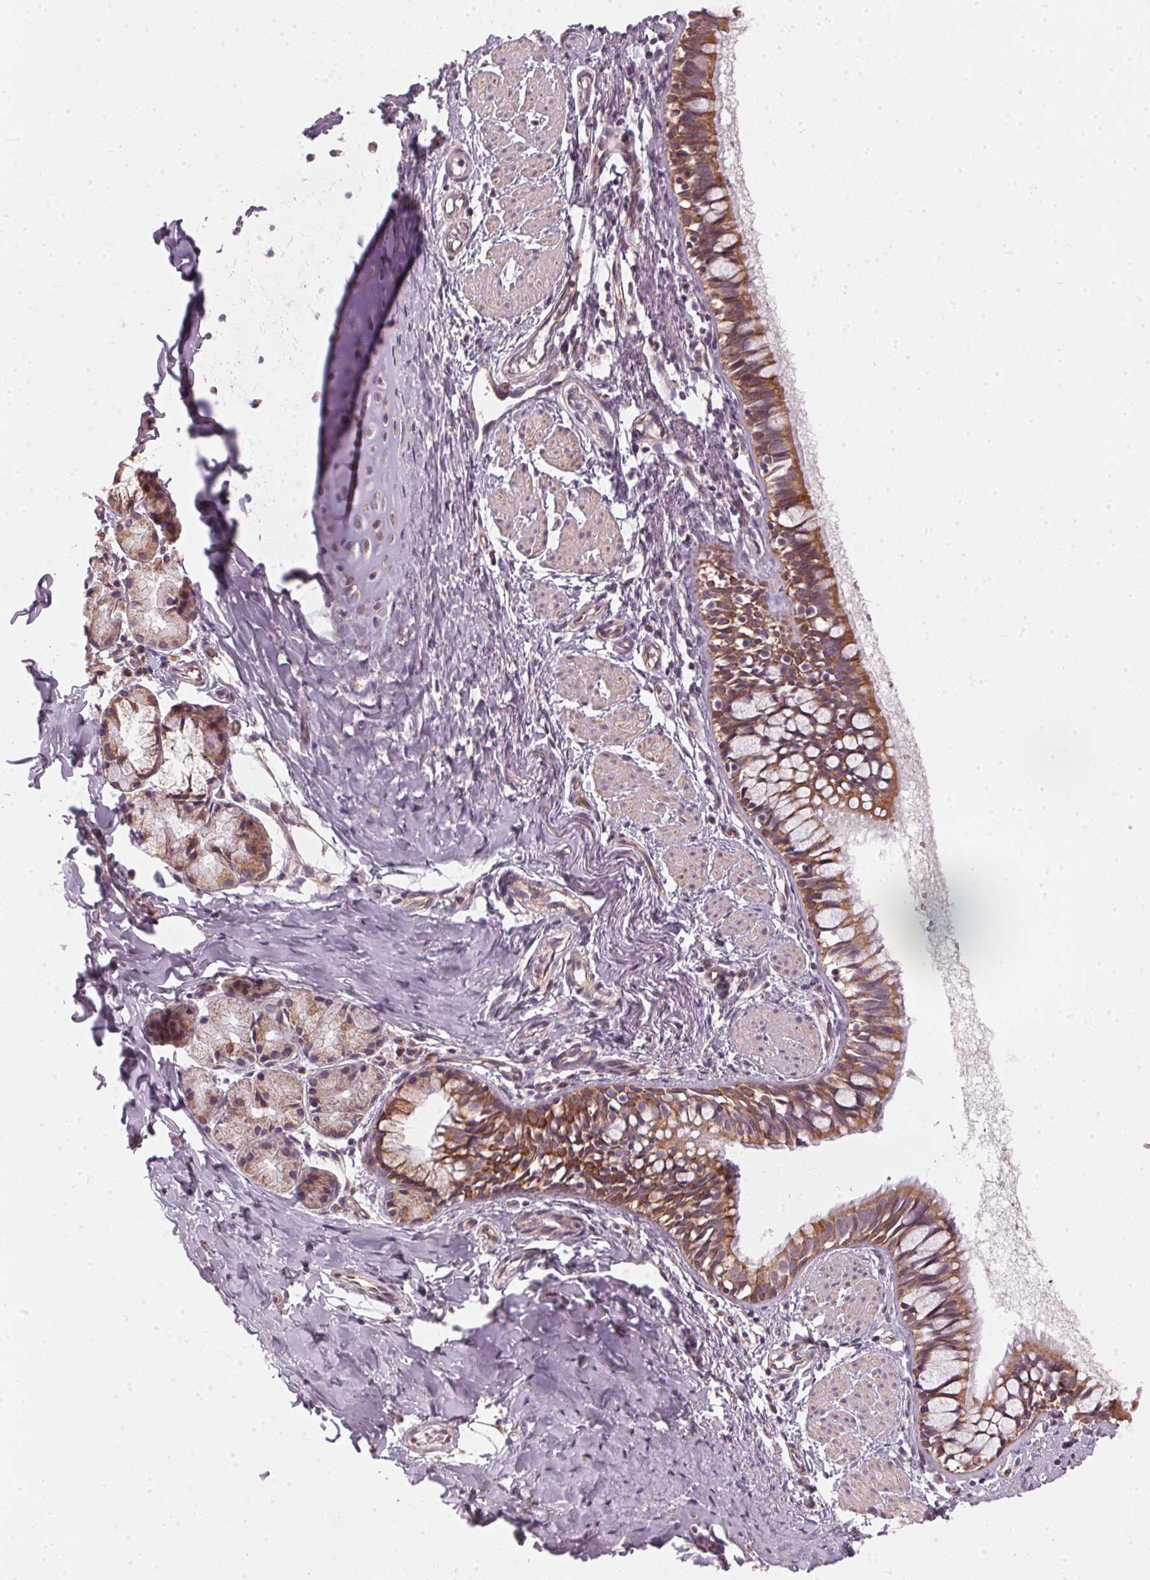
{"staining": {"intensity": "moderate", "quantity": ">75%", "location": "cytoplasmic/membranous"}, "tissue": "bronchus", "cell_type": "Respiratory epithelial cells", "image_type": "normal", "snomed": [{"axis": "morphology", "description": "Normal tissue, NOS"}, {"axis": "topography", "description": "Bronchus"}], "caption": "Immunohistochemical staining of unremarkable bronchus shows >75% levels of moderate cytoplasmic/membranous protein expression in approximately >75% of respiratory epithelial cells.", "gene": "MATCAP1", "patient": {"sex": "male", "age": 1}}